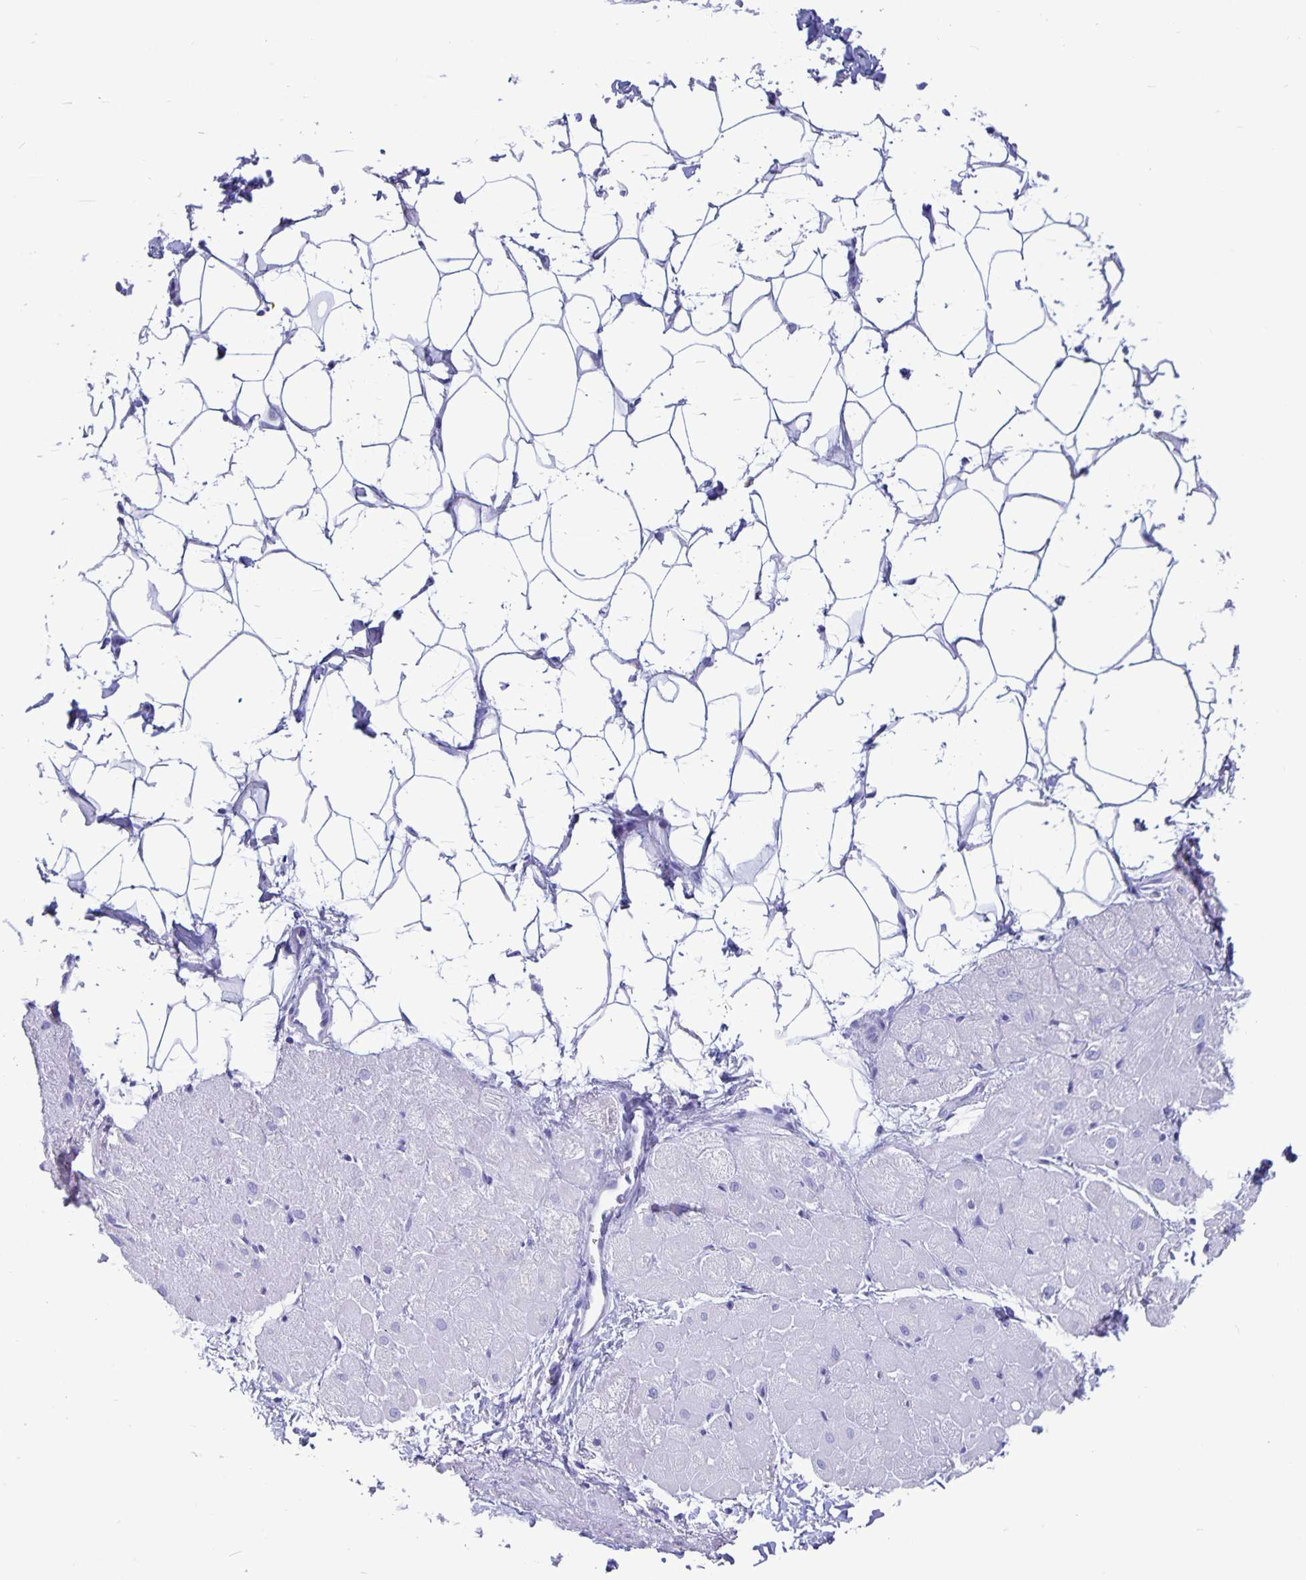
{"staining": {"intensity": "negative", "quantity": "none", "location": "none"}, "tissue": "heart muscle", "cell_type": "Cardiomyocytes", "image_type": "normal", "snomed": [{"axis": "morphology", "description": "Normal tissue, NOS"}, {"axis": "topography", "description": "Heart"}], "caption": "Histopathology image shows no protein staining in cardiomyocytes of benign heart muscle.", "gene": "BPIFA3", "patient": {"sex": "male", "age": 62}}